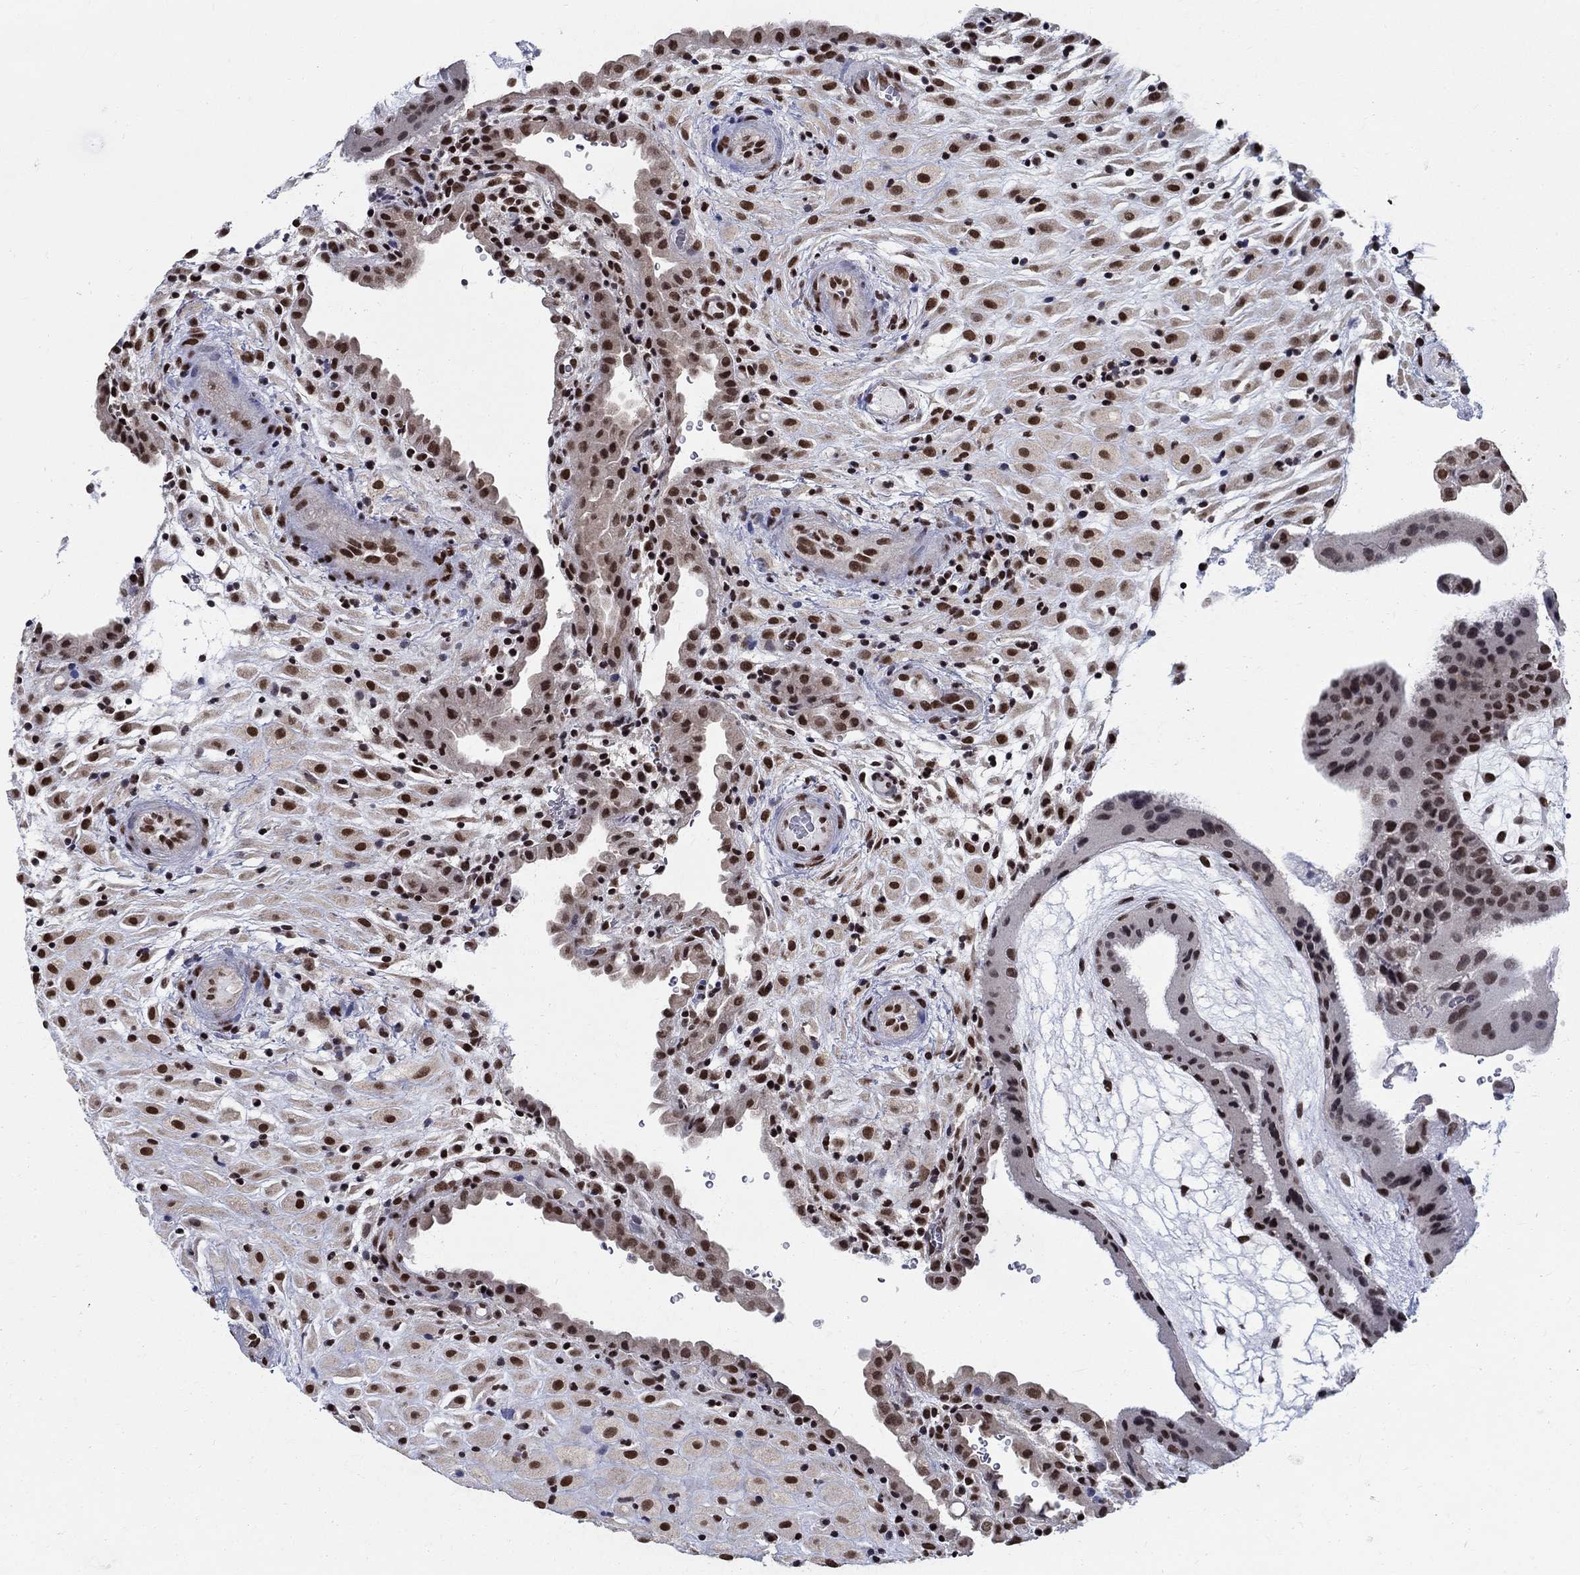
{"staining": {"intensity": "strong", "quantity": "25%-75%", "location": "nuclear"}, "tissue": "placenta", "cell_type": "Decidual cells", "image_type": "normal", "snomed": [{"axis": "morphology", "description": "Normal tissue, NOS"}, {"axis": "topography", "description": "Placenta"}], "caption": "Placenta stained for a protein (brown) exhibits strong nuclear positive expression in about 25%-75% of decidual cells.", "gene": "FBXO16", "patient": {"sex": "female", "age": 19}}